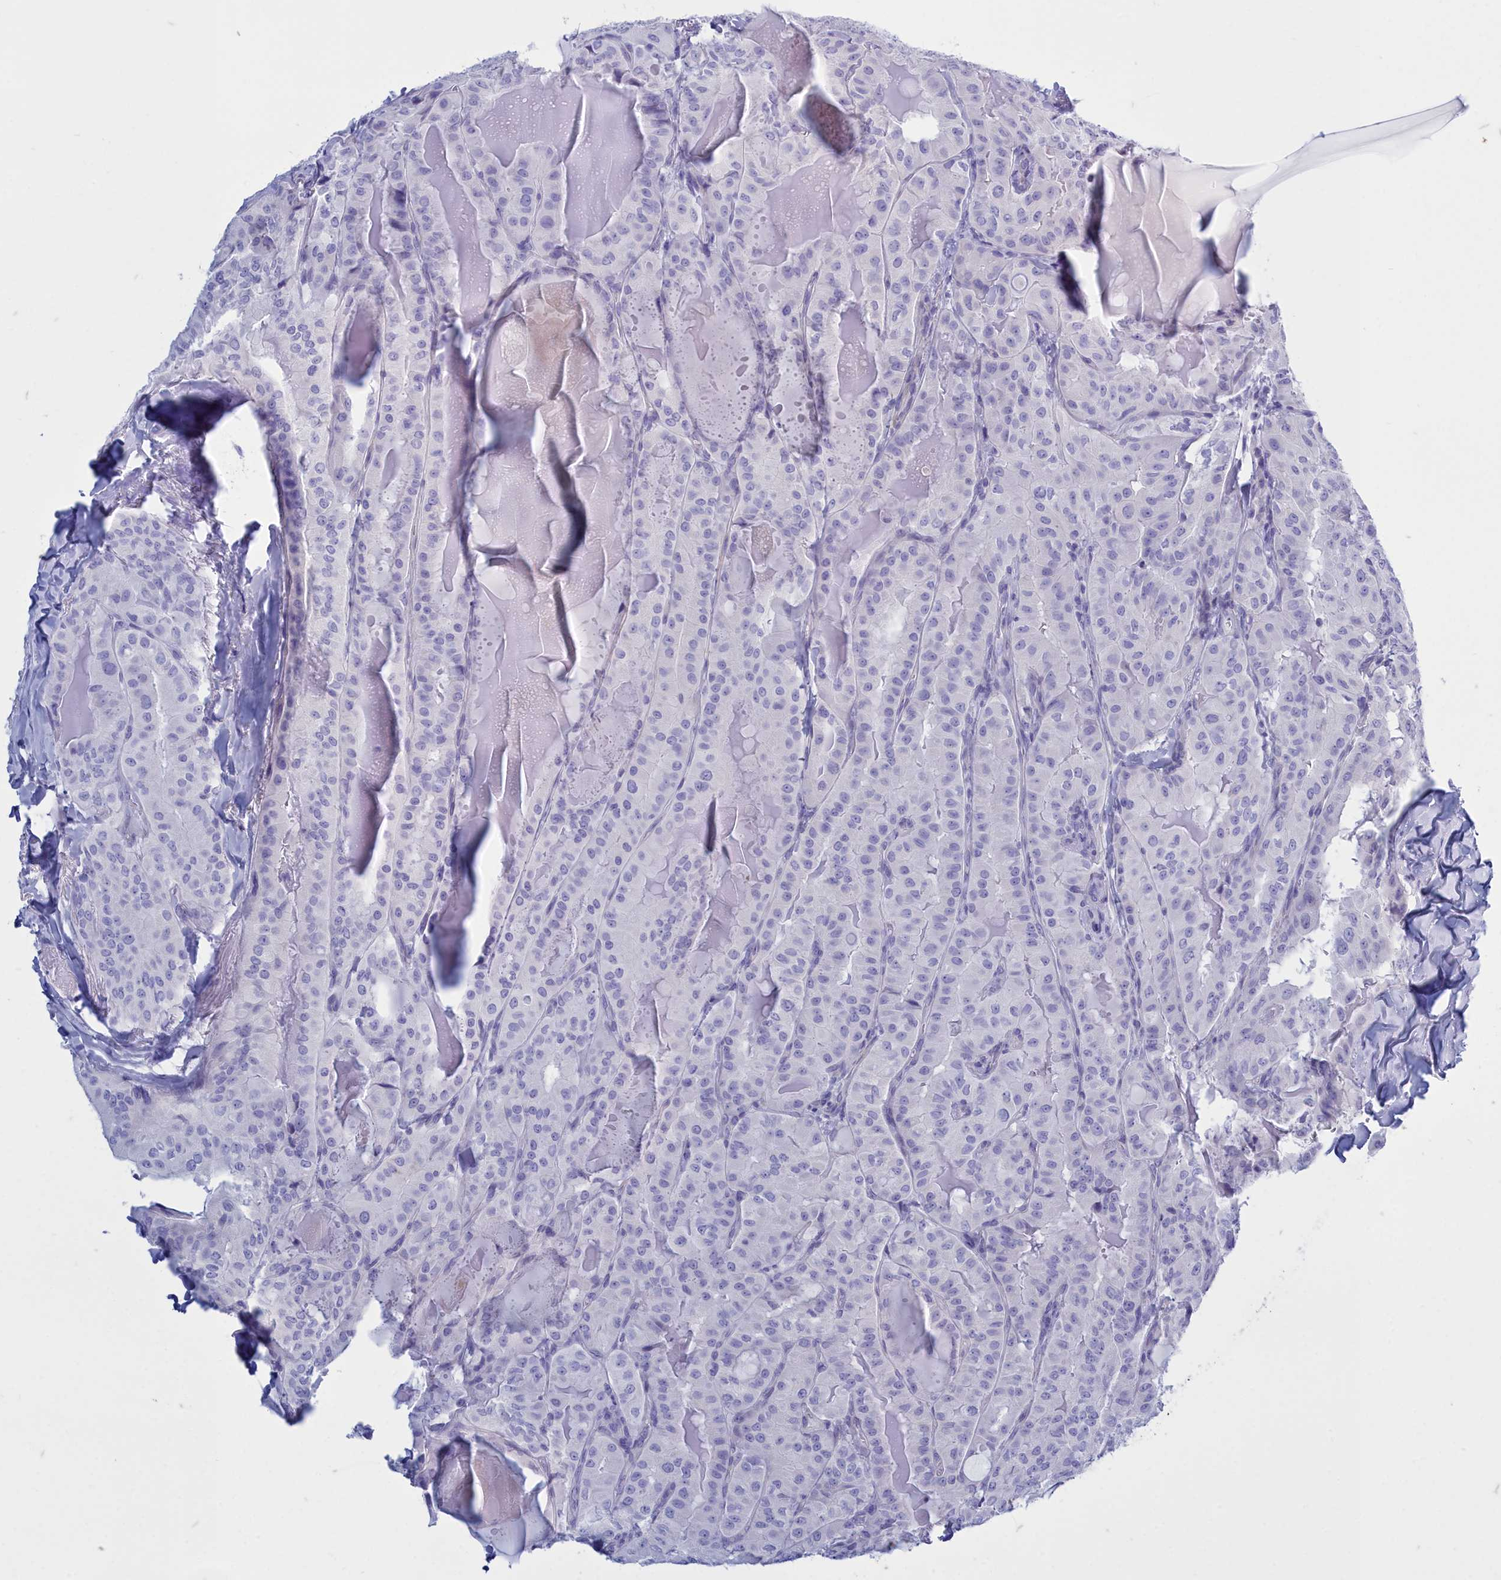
{"staining": {"intensity": "negative", "quantity": "none", "location": "none"}, "tissue": "thyroid cancer", "cell_type": "Tumor cells", "image_type": "cancer", "snomed": [{"axis": "morphology", "description": "Papillary adenocarcinoma, NOS"}, {"axis": "topography", "description": "Thyroid gland"}], "caption": "There is no significant staining in tumor cells of thyroid cancer (papillary adenocarcinoma).", "gene": "TMEM97", "patient": {"sex": "female", "age": 68}}